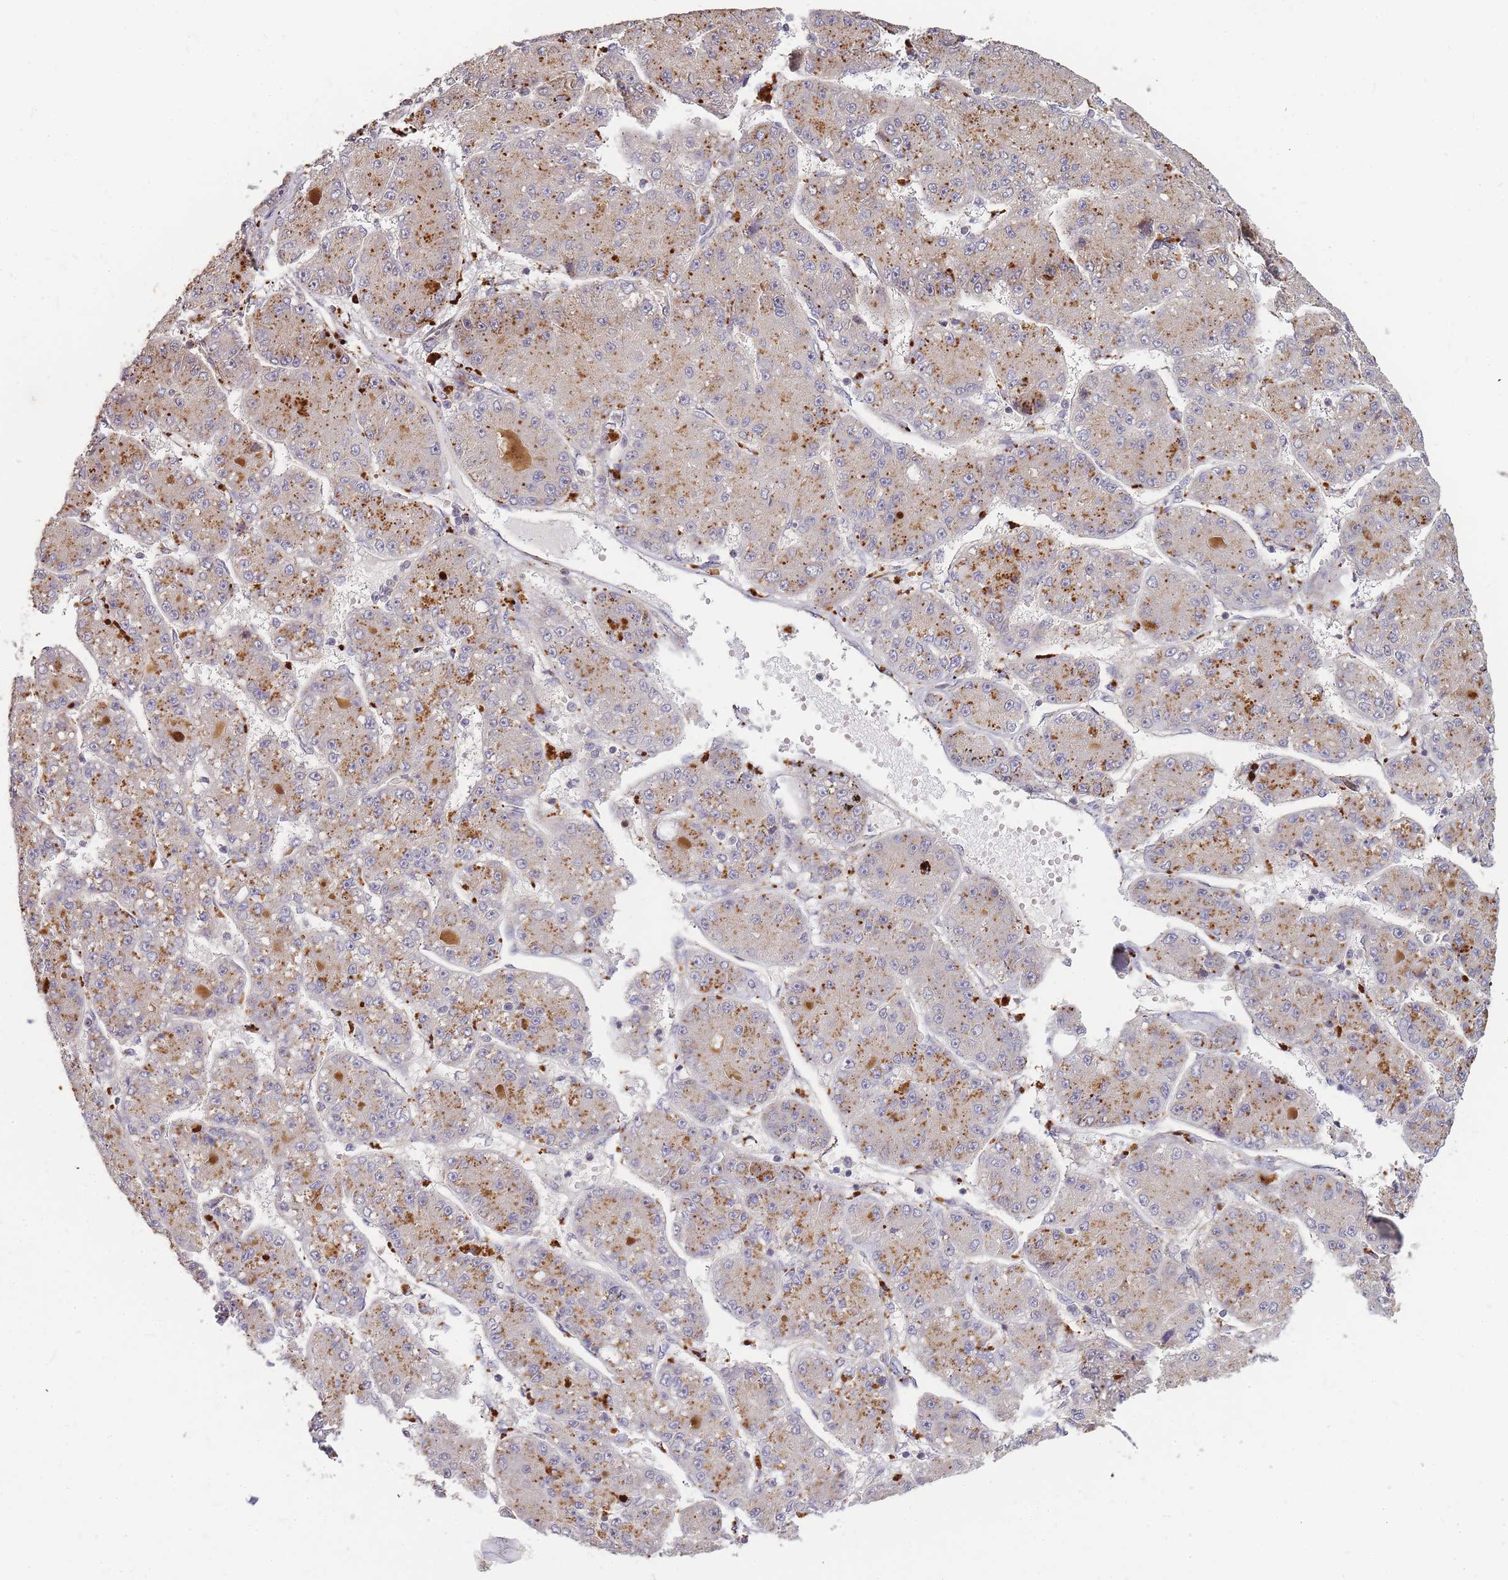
{"staining": {"intensity": "moderate", "quantity": ">75%", "location": "cytoplasmic/membranous"}, "tissue": "liver cancer", "cell_type": "Tumor cells", "image_type": "cancer", "snomed": [{"axis": "morphology", "description": "Carcinoma, Hepatocellular, NOS"}, {"axis": "topography", "description": "Liver"}], "caption": "DAB immunohistochemical staining of human hepatocellular carcinoma (liver) exhibits moderate cytoplasmic/membranous protein staining in approximately >75% of tumor cells.", "gene": "ATG5", "patient": {"sex": "male", "age": 67}}